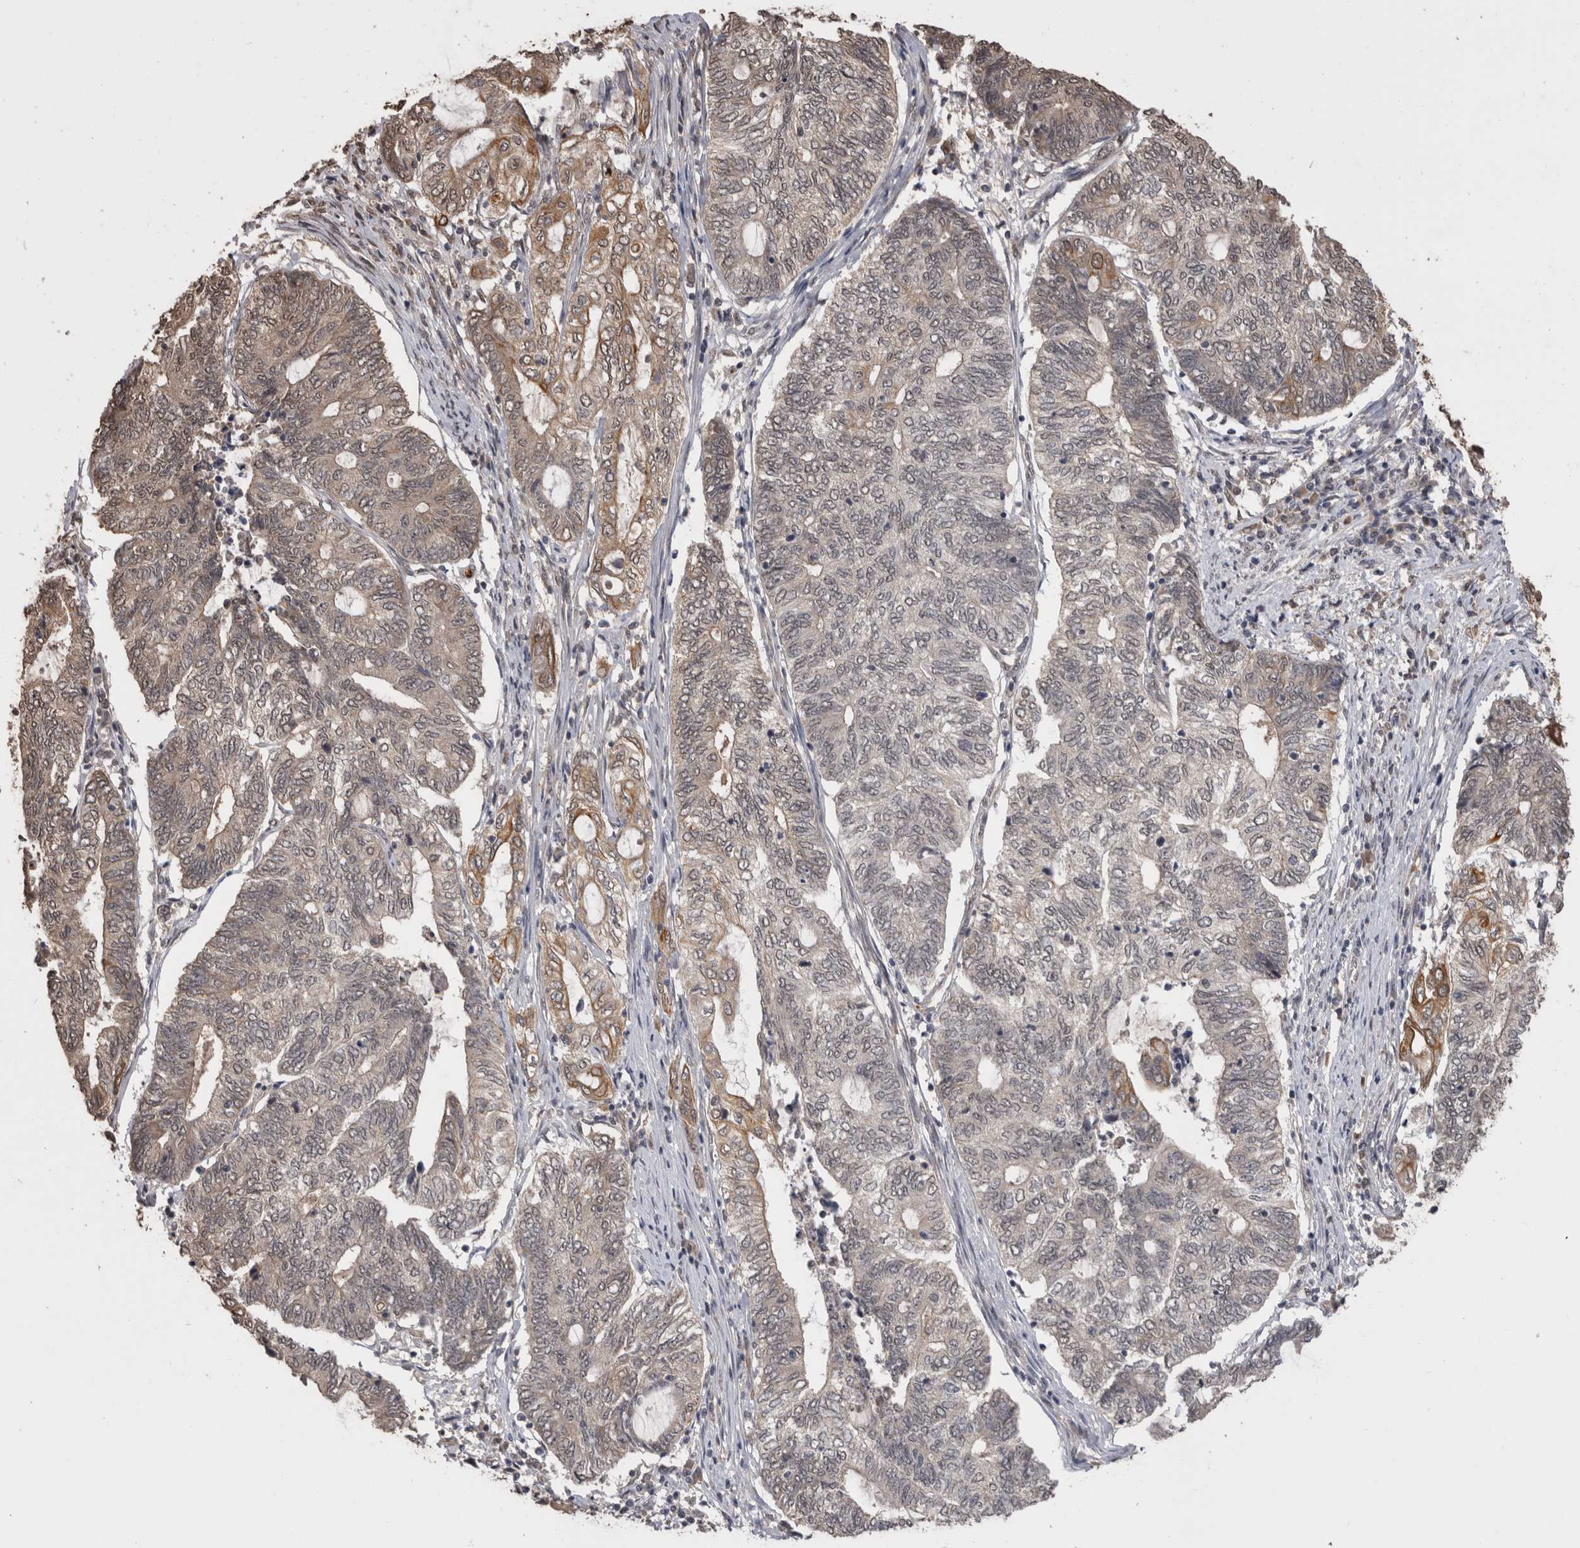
{"staining": {"intensity": "weak", "quantity": "25%-75%", "location": "cytoplasmic/membranous"}, "tissue": "endometrial cancer", "cell_type": "Tumor cells", "image_type": "cancer", "snomed": [{"axis": "morphology", "description": "Adenocarcinoma, NOS"}, {"axis": "topography", "description": "Uterus"}, {"axis": "topography", "description": "Endometrium"}], "caption": "Immunohistochemistry (DAB (3,3'-diaminobenzidine)) staining of human endometrial cancer (adenocarcinoma) exhibits weak cytoplasmic/membranous protein expression in about 25%-75% of tumor cells. The staining was performed using DAB to visualize the protein expression in brown, while the nuclei were stained in blue with hematoxylin (Magnification: 20x).", "gene": "PAK4", "patient": {"sex": "female", "age": 70}}